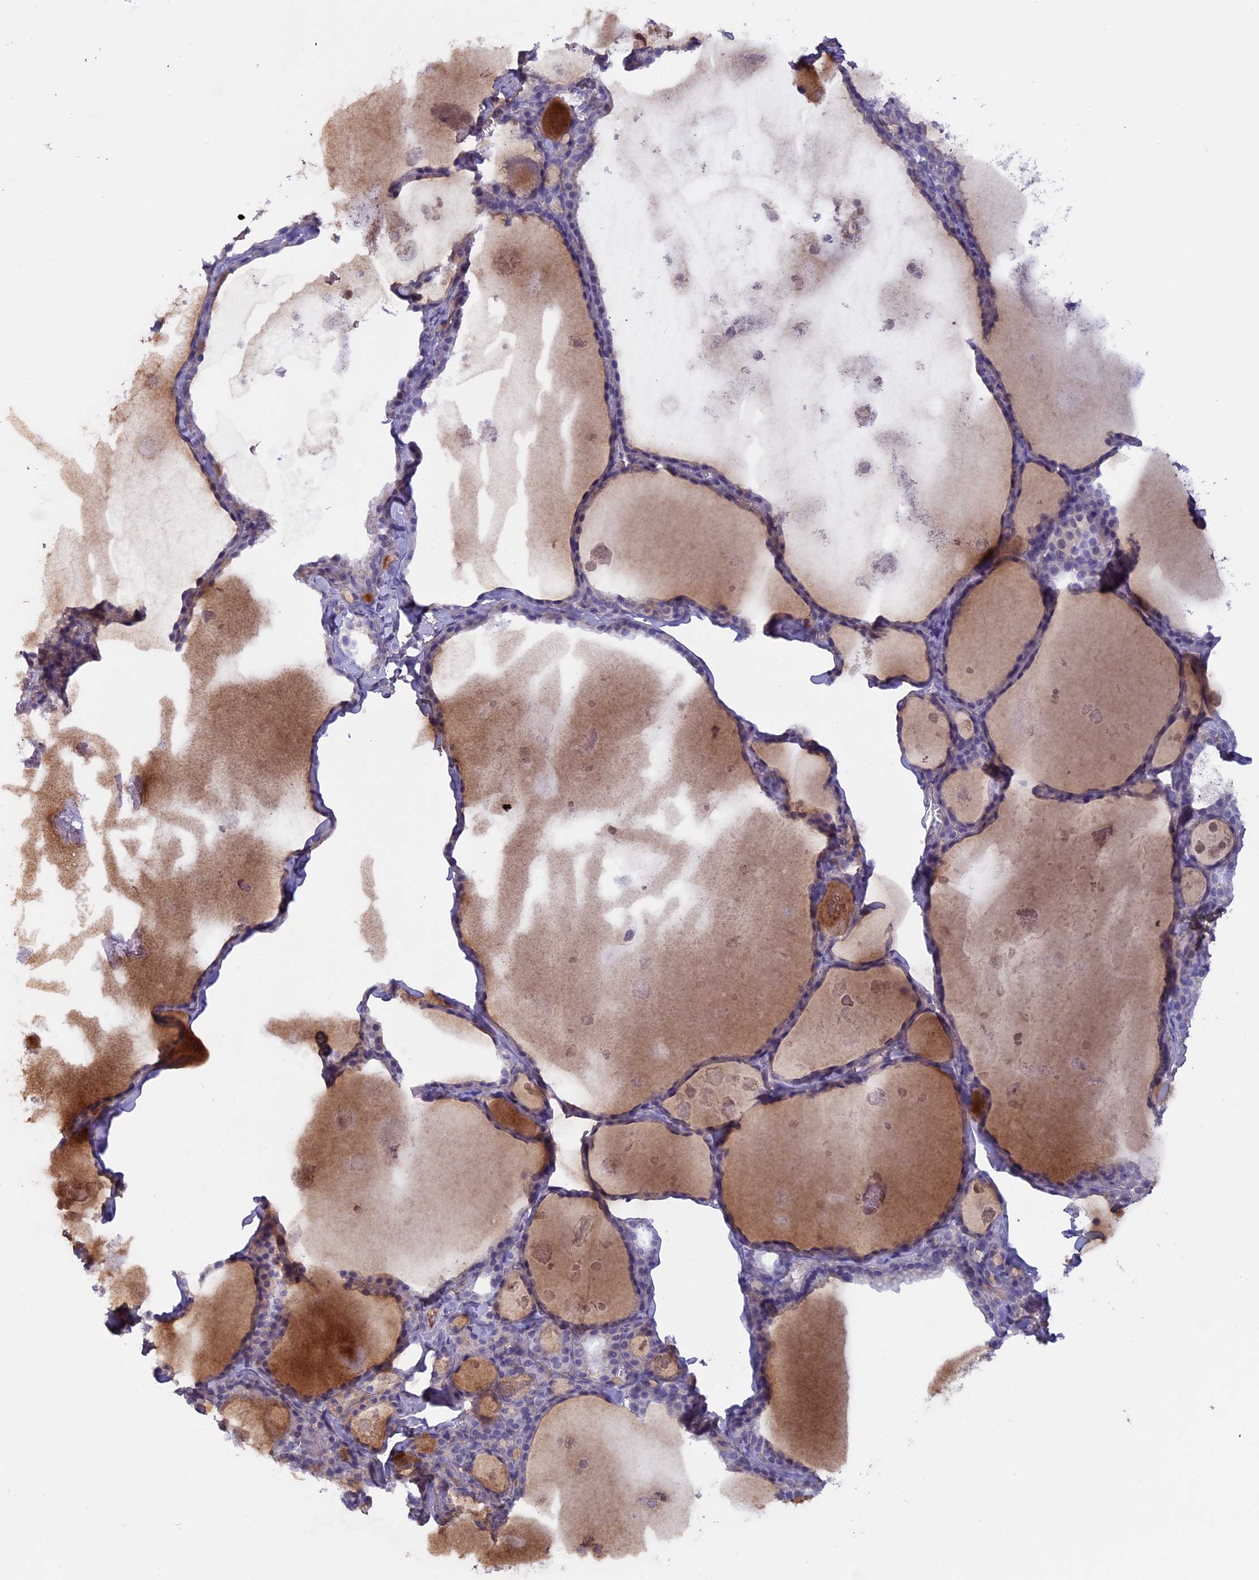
{"staining": {"intensity": "negative", "quantity": "none", "location": "none"}, "tissue": "thyroid gland", "cell_type": "Glandular cells", "image_type": "normal", "snomed": [{"axis": "morphology", "description": "Normal tissue, NOS"}, {"axis": "topography", "description": "Thyroid gland"}], "caption": "This is a photomicrograph of IHC staining of unremarkable thyroid gland, which shows no positivity in glandular cells.", "gene": "COL4A3", "patient": {"sex": "male", "age": 56}}